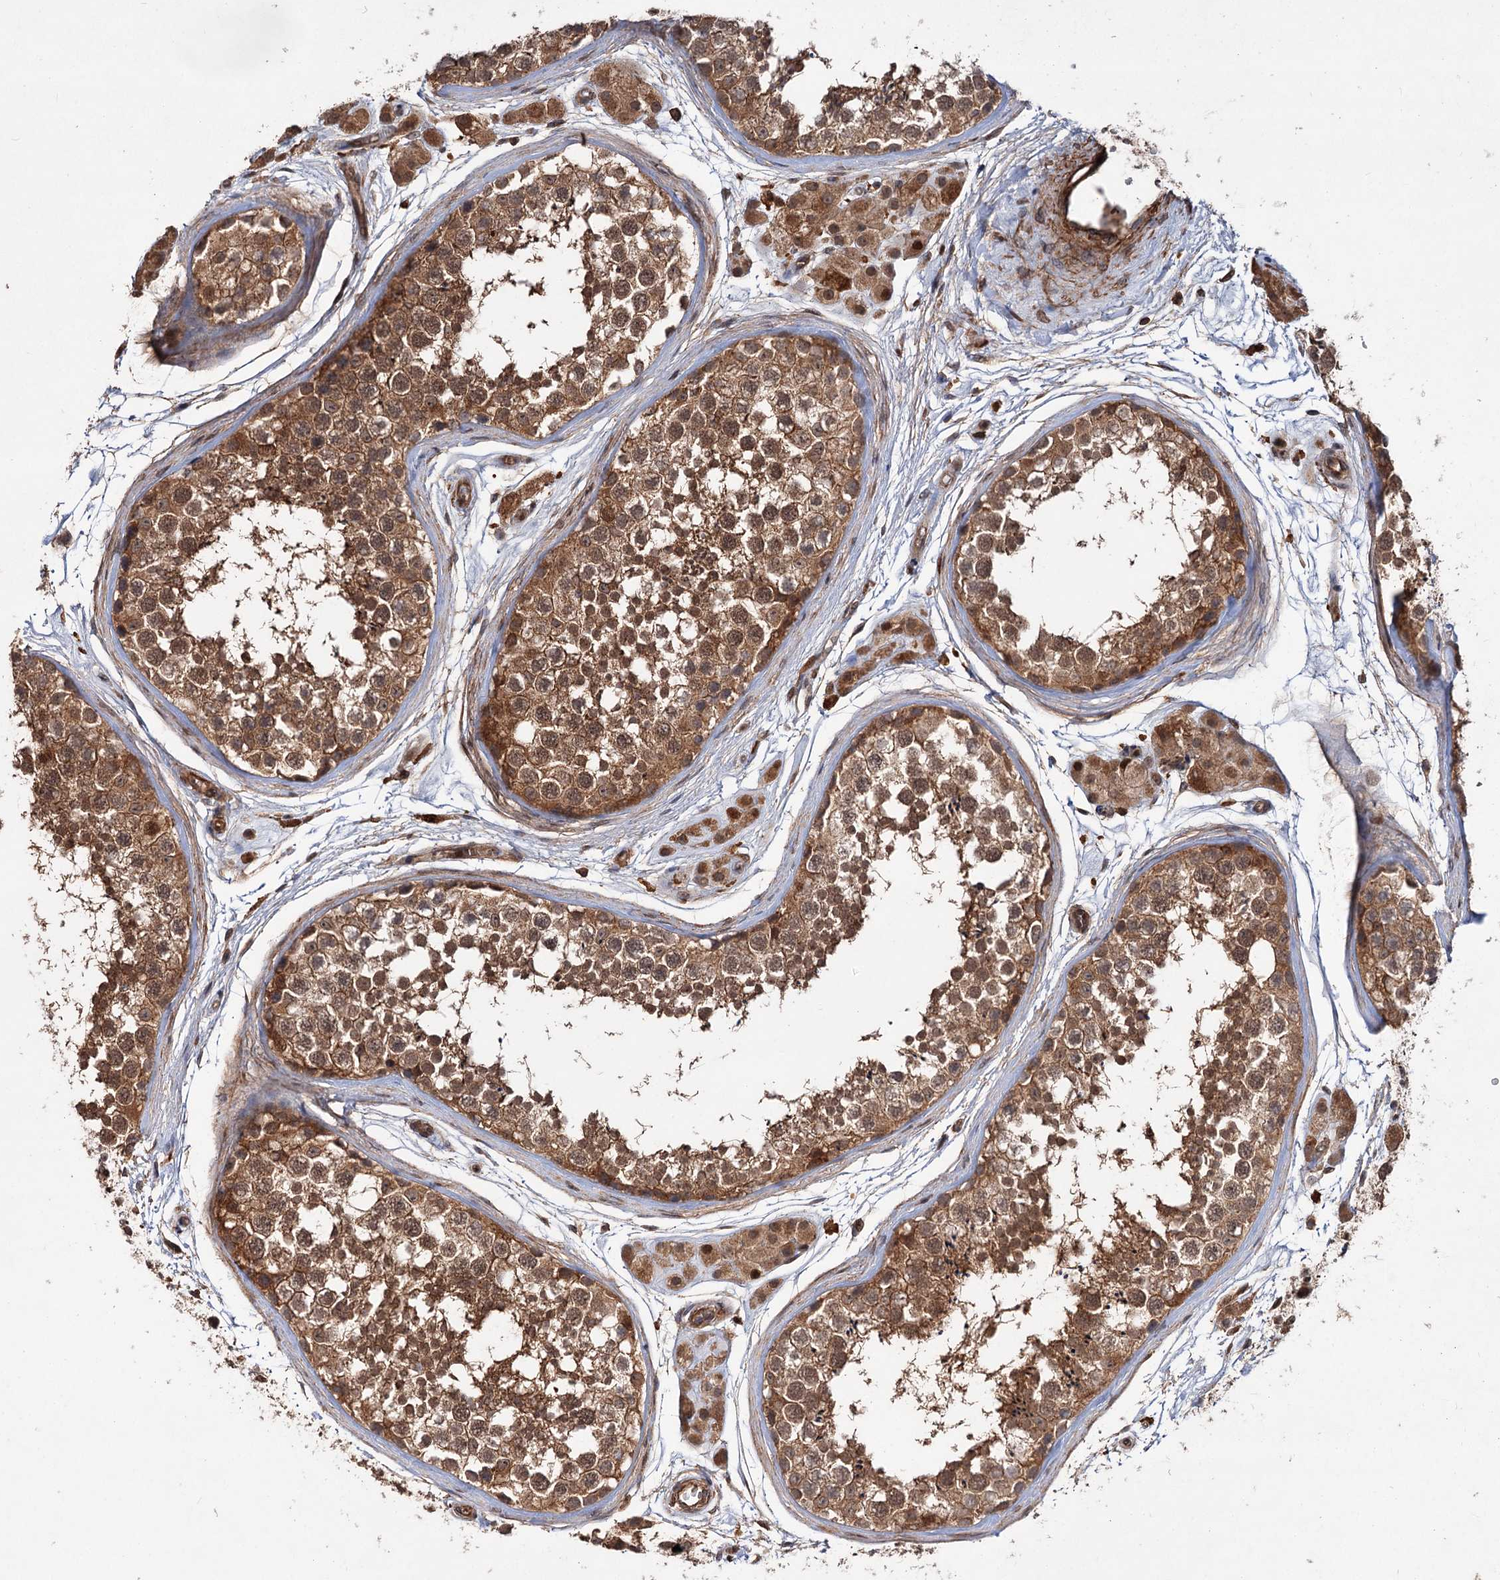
{"staining": {"intensity": "moderate", "quantity": ">75%", "location": "cytoplasmic/membranous"}, "tissue": "testis", "cell_type": "Cells in seminiferous ducts", "image_type": "normal", "snomed": [{"axis": "morphology", "description": "Normal tissue, NOS"}, {"axis": "topography", "description": "Testis"}], "caption": "Protein staining shows moderate cytoplasmic/membranous expression in about >75% of cells in seminiferous ducts in unremarkable testis.", "gene": "GRIP1", "patient": {"sex": "male", "age": 56}}